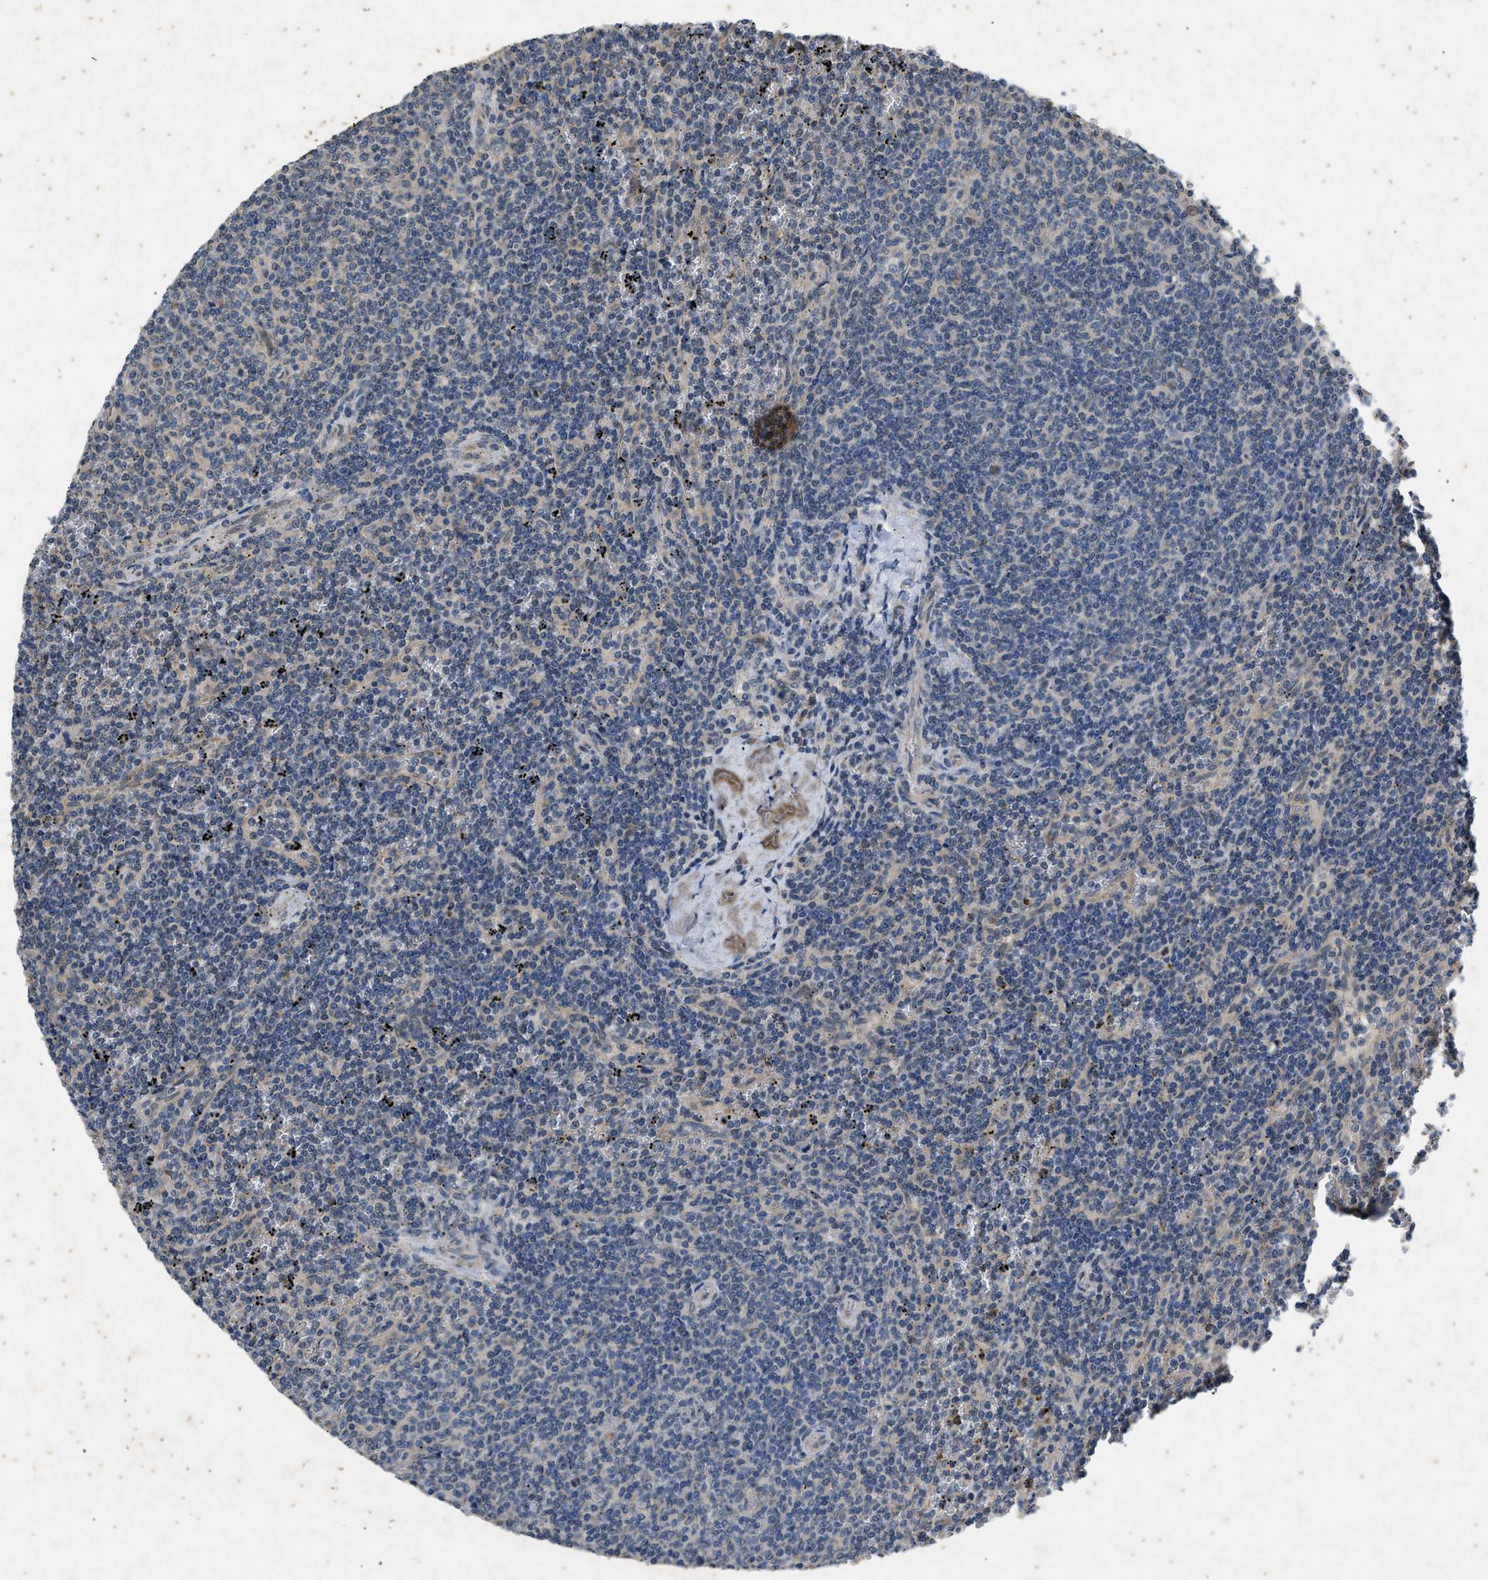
{"staining": {"intensity": "negative", "quantity": "none", "location": "none"}, "tissue": "lymphoma", "cell_type": "Tumor cells", "image_type": "cancer", "snomed": [{"axis": "morphology", "description": "Malignant lymphoma, non-Hodgkin's type, Low grade"}, {"axis": "topography", "description": "Spleen"}], "caption": "Immunohistochemistry (IHC) photomicrograph of neoplastic tissue: lymphoma stained with DAB exhibits no significant protein positivity in tumor cells. The staining is performed using DAB brown chromogen with nuclei counter-stained in using hematoxylin.", "gene": "PRKG2", "patient": {"sex": "female", "age": 50}}